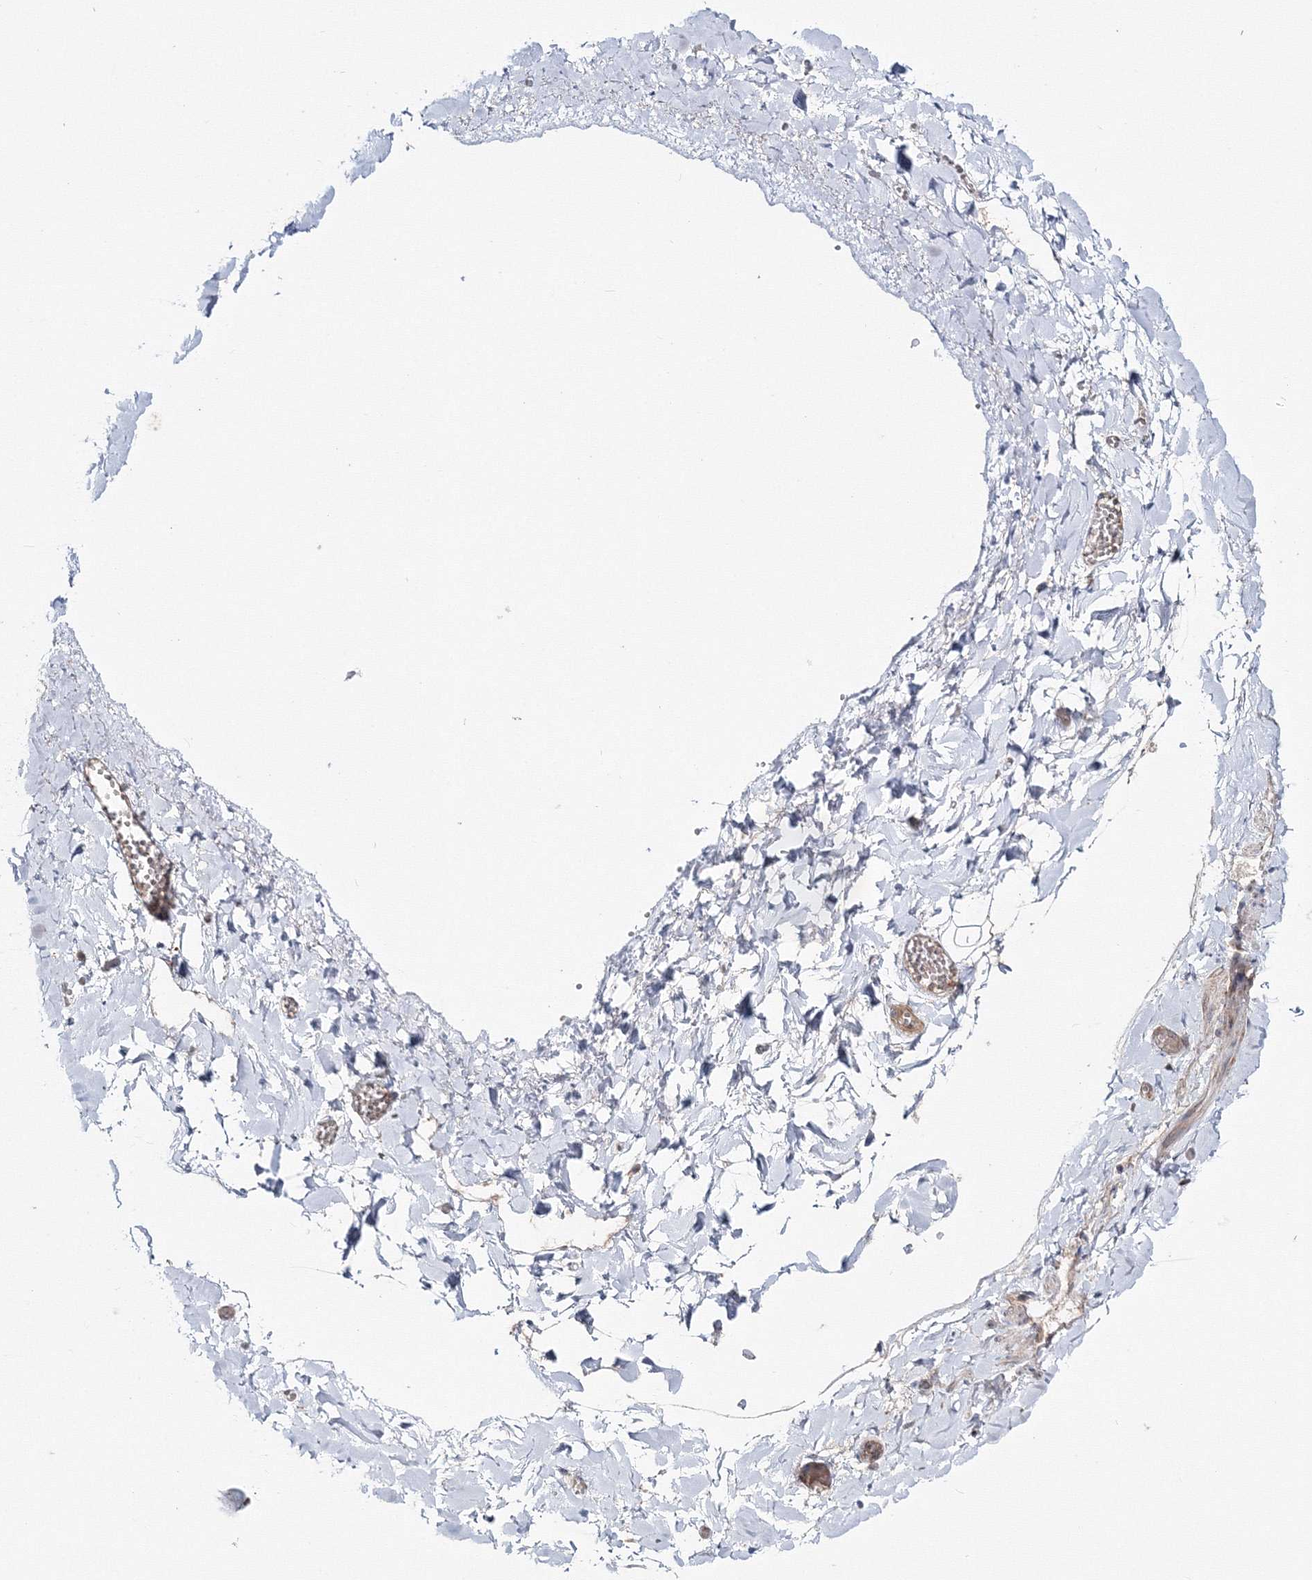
{"staining": {"intensity": "weak", "quantity": "25%-75%", "location": "cytoplasmic/membranous"}, "tissue": "soft tissue", "cell_type": "Fibroblasts", "image_type": "normal", "snomed": [{"axis": "morphology", "description": "Normal tissue, NOS"}, {"axis": "topography", "description": "Gallbladder"}, {"axis": "topography", "description": "Peripheral nerve tissue"}], "caption": "High-power microscopy captured an immunohistochemistry histopathology image of normal soft tissue, revealing weak cytoplasmic/membranous staining in about 25%-75% of fibroblasts.", "gene": "PEX13", "patient": {"sex": "male", "age": 38}}